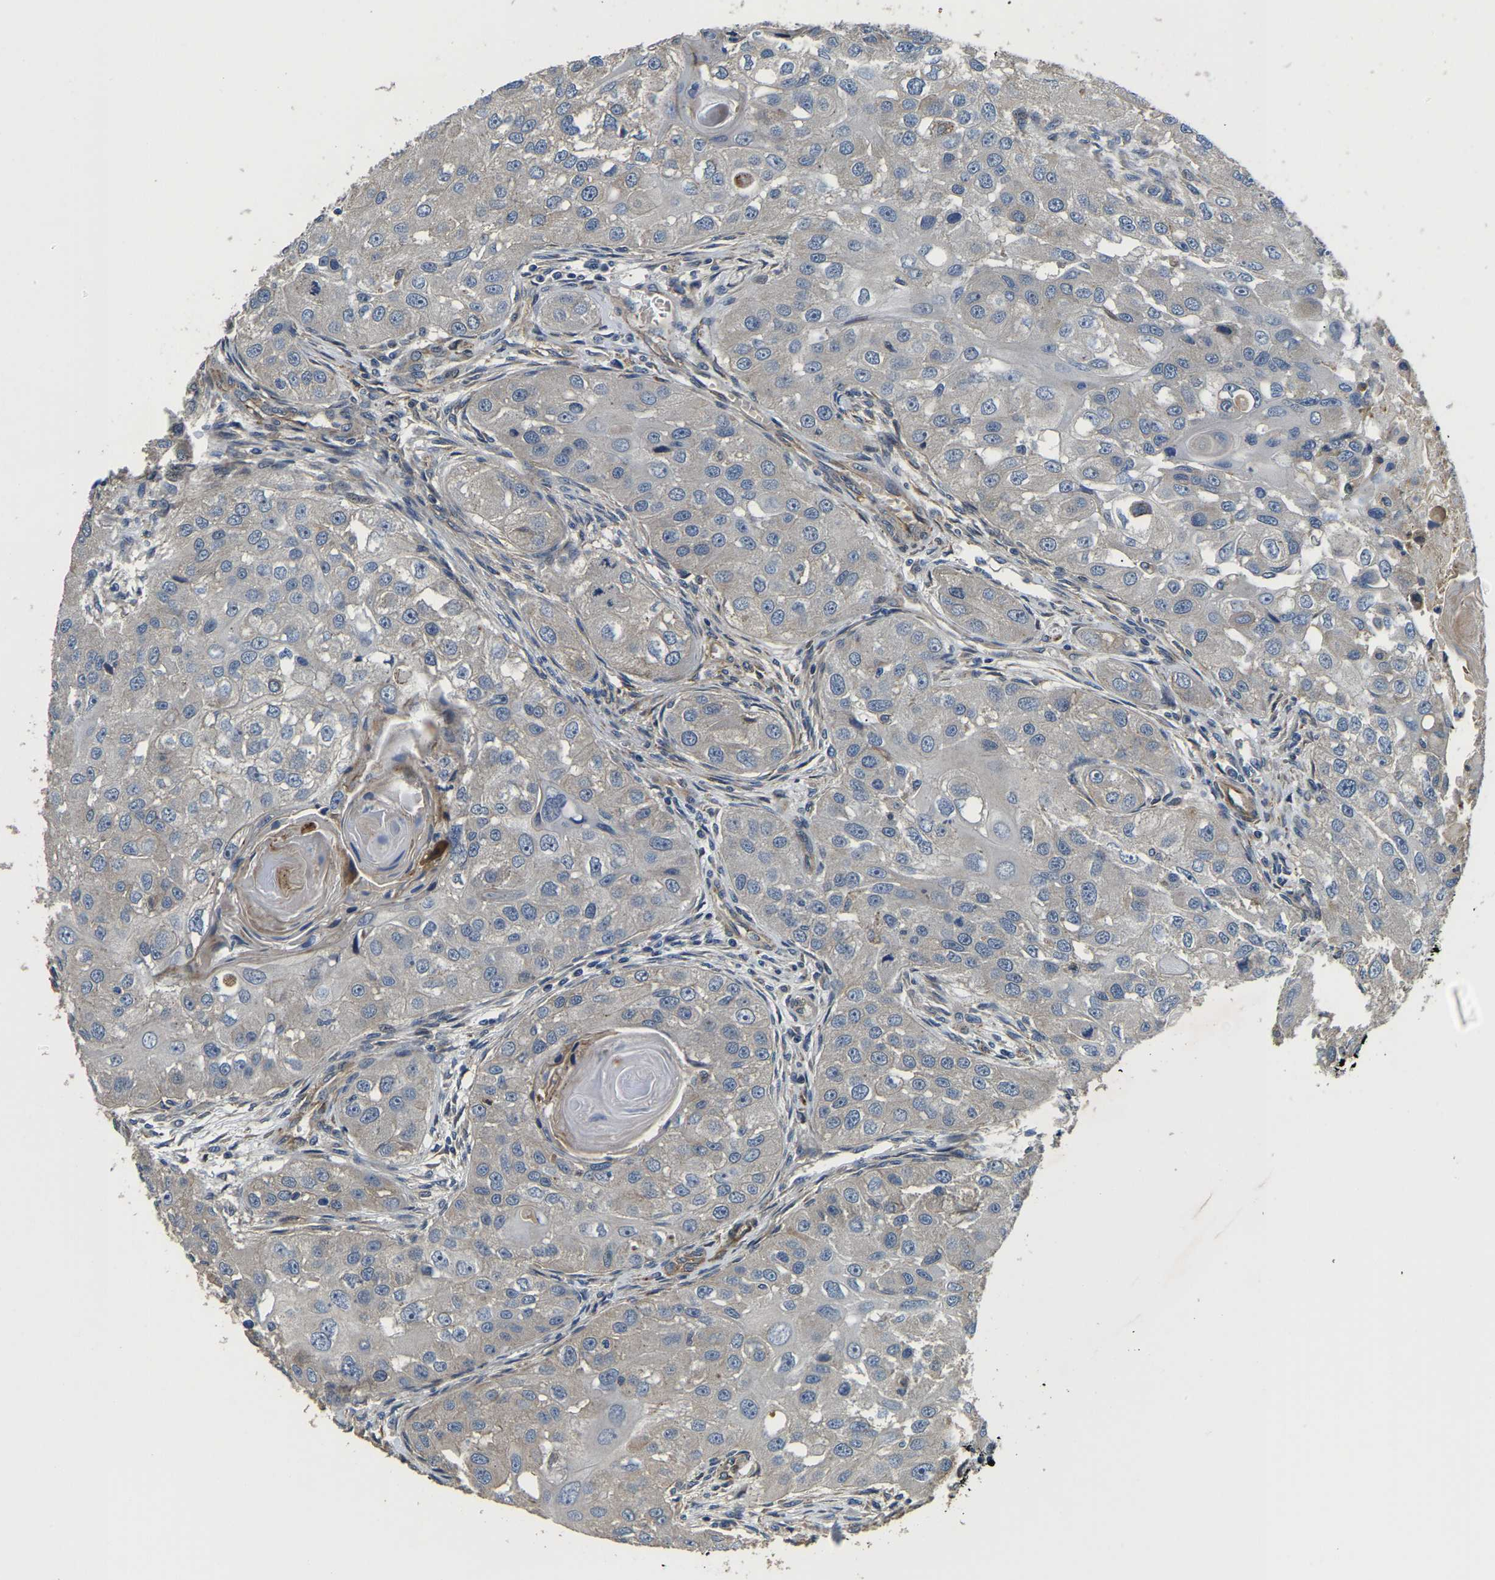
{"staining": {"intensity": "negative", "quantity": "none", "location": "none"}, "tissue": "head and neck cancer", "cell_type": "Tumor cells", "image_type": "cancer", "snomed": [{"axis": "morphology", "description": "Normal tissue, NOS"}, {"axis": "morphology", "description": "Squamous cell carcinoma, NOS"}, {"axis": "topography", "description": "Skeletal muscle"}, {"axis": "topography", "description": "Head-Neck"}], "caption": "This is an immunohistochemistry photomicrograph of human head and neck squamous cell carcinoma. There is no expression in tumor cells.", "gene": "RNF39", "patient": {"sex": "male", "age": 51}}